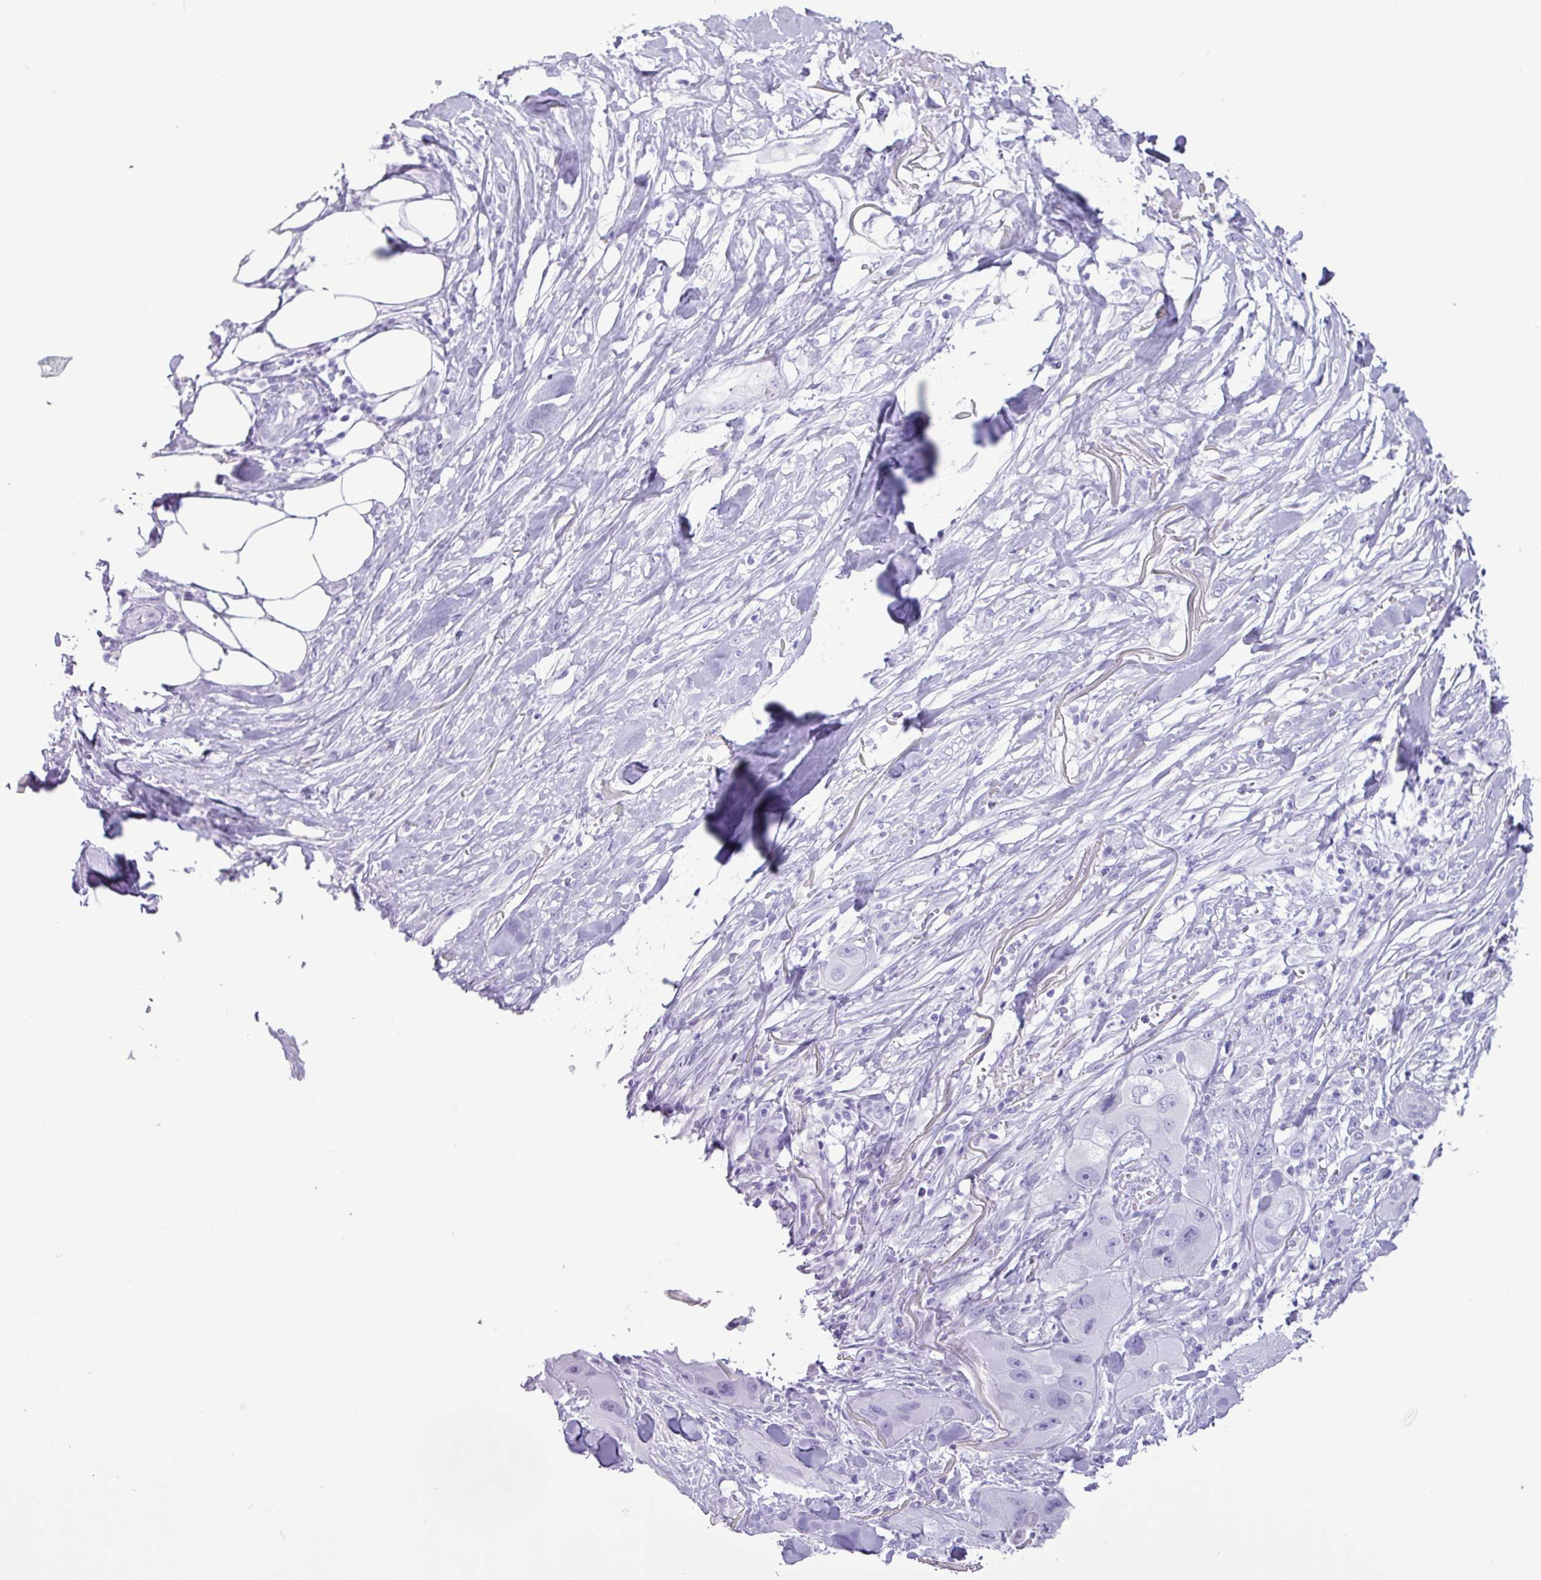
{"staining": {"intensity": "negative", "quantity": "none", "location": "none"}, "tissue": "skin cancer", "cell_type": "Tumor cells", "image_type": "cancer", "snomed": [{"axis": "morphology", "description": "Squamous cell carcinoma, NOS"}, {"axis": "topography", "description": "Skin"}, {"axis": "topography", "description": "Subcutis"}], "caption": "Immunohistochemistry of skin cancer reveals no staining in tumor cells.", "gene": "CKMT2", "patient": {"sex": "male", "age": 73}}